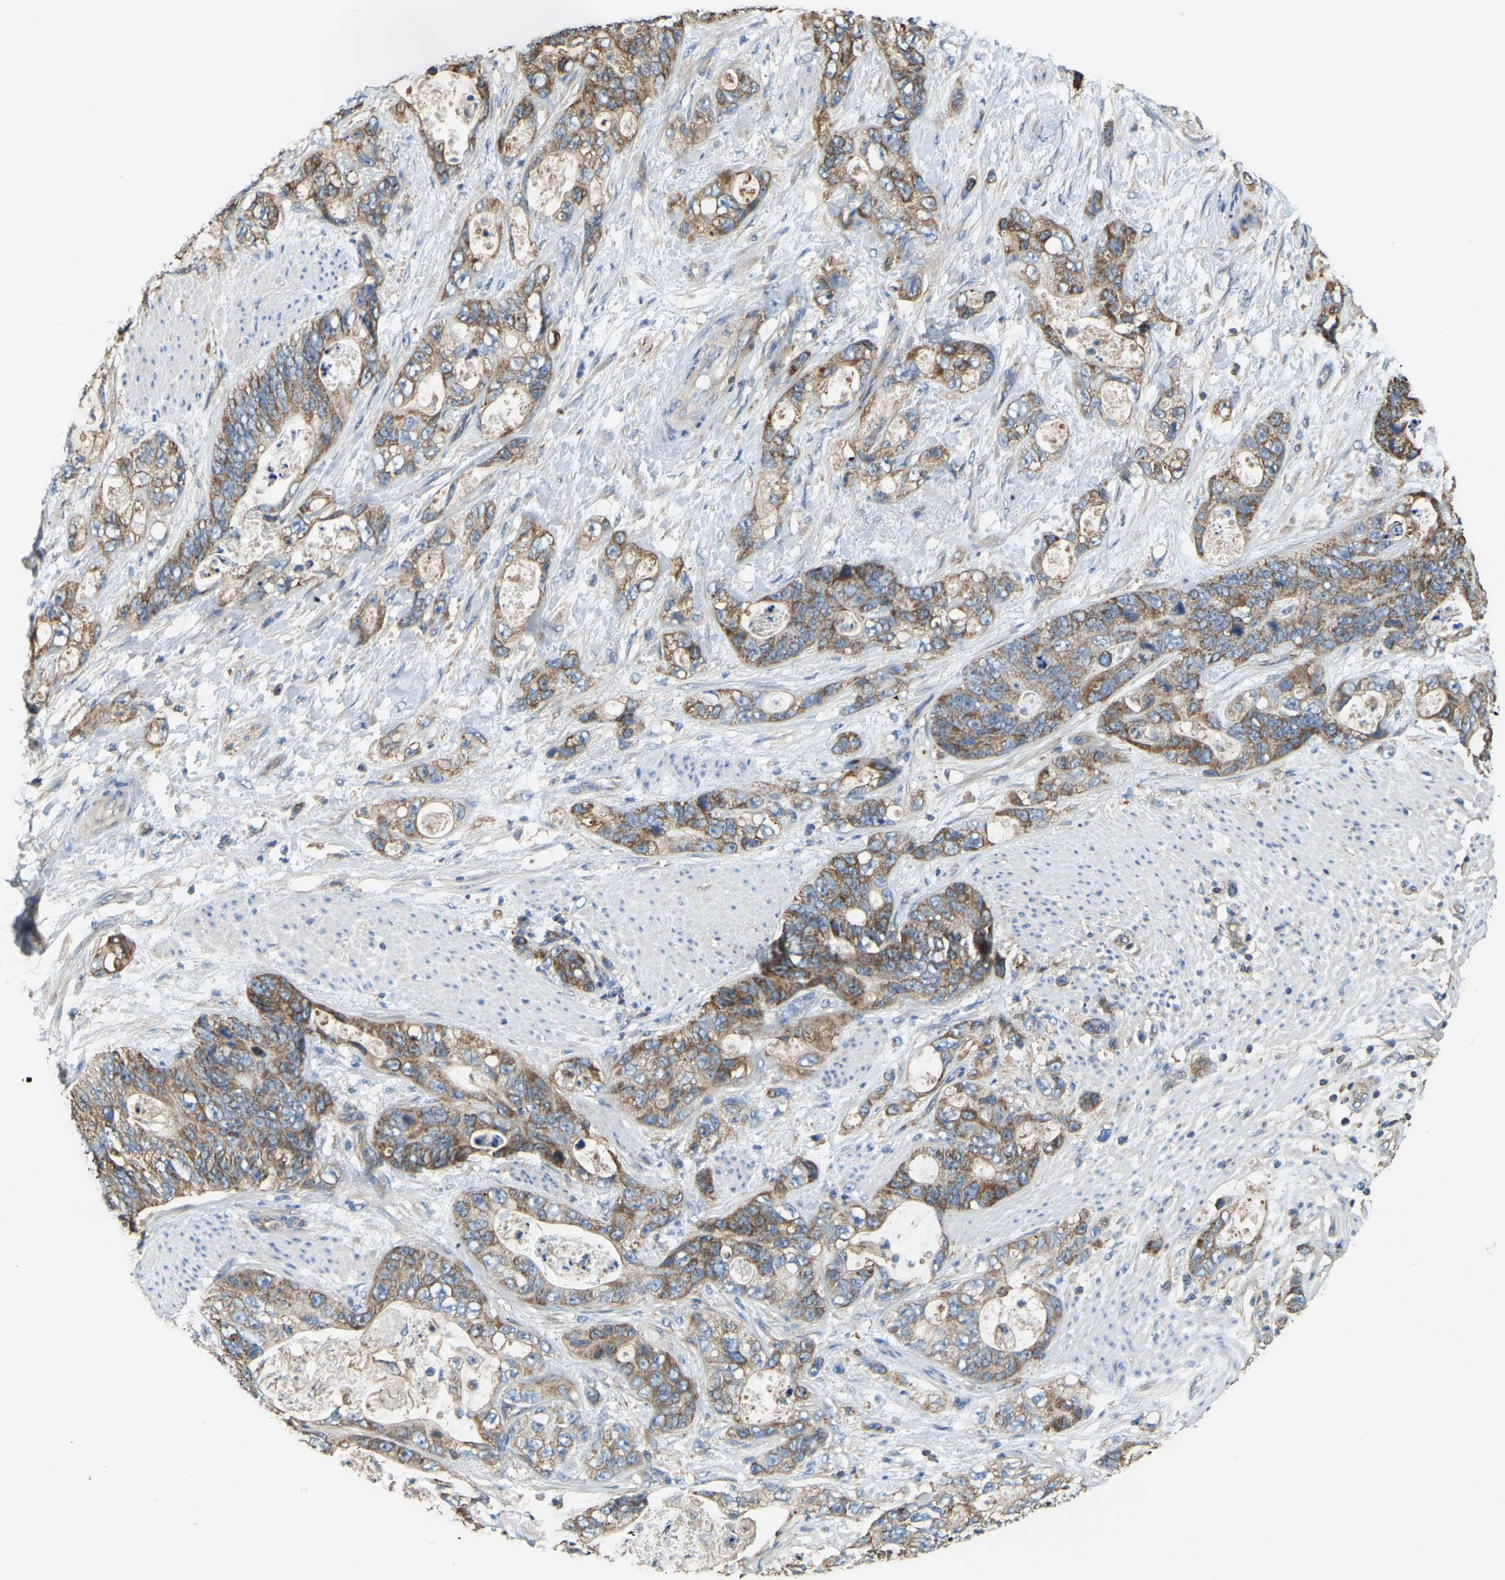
{"staining": {"intensity": "moderate", "quantity": ">75%", "location": "cytoplasmic/membranous"}, "tissue": "stomach cancer", "cell_type": "Tumor cells", "image_type": "cancer", "snomed": [{"axis": "morphology", "description": "Normal tissue, NOS"}, {"axis": "morphology", "description": "Adenocarcinoma, NOS"}, {"axis": "topography", "description": "Stomach"}], "caption": "Moderate cytoplasmic/membranous protein expression is present in approximately >75% of tumor cells in adenocarcinoma (stomach).", "gene": "AHNAK", "patient": {"sex": "female", "age": 89}}